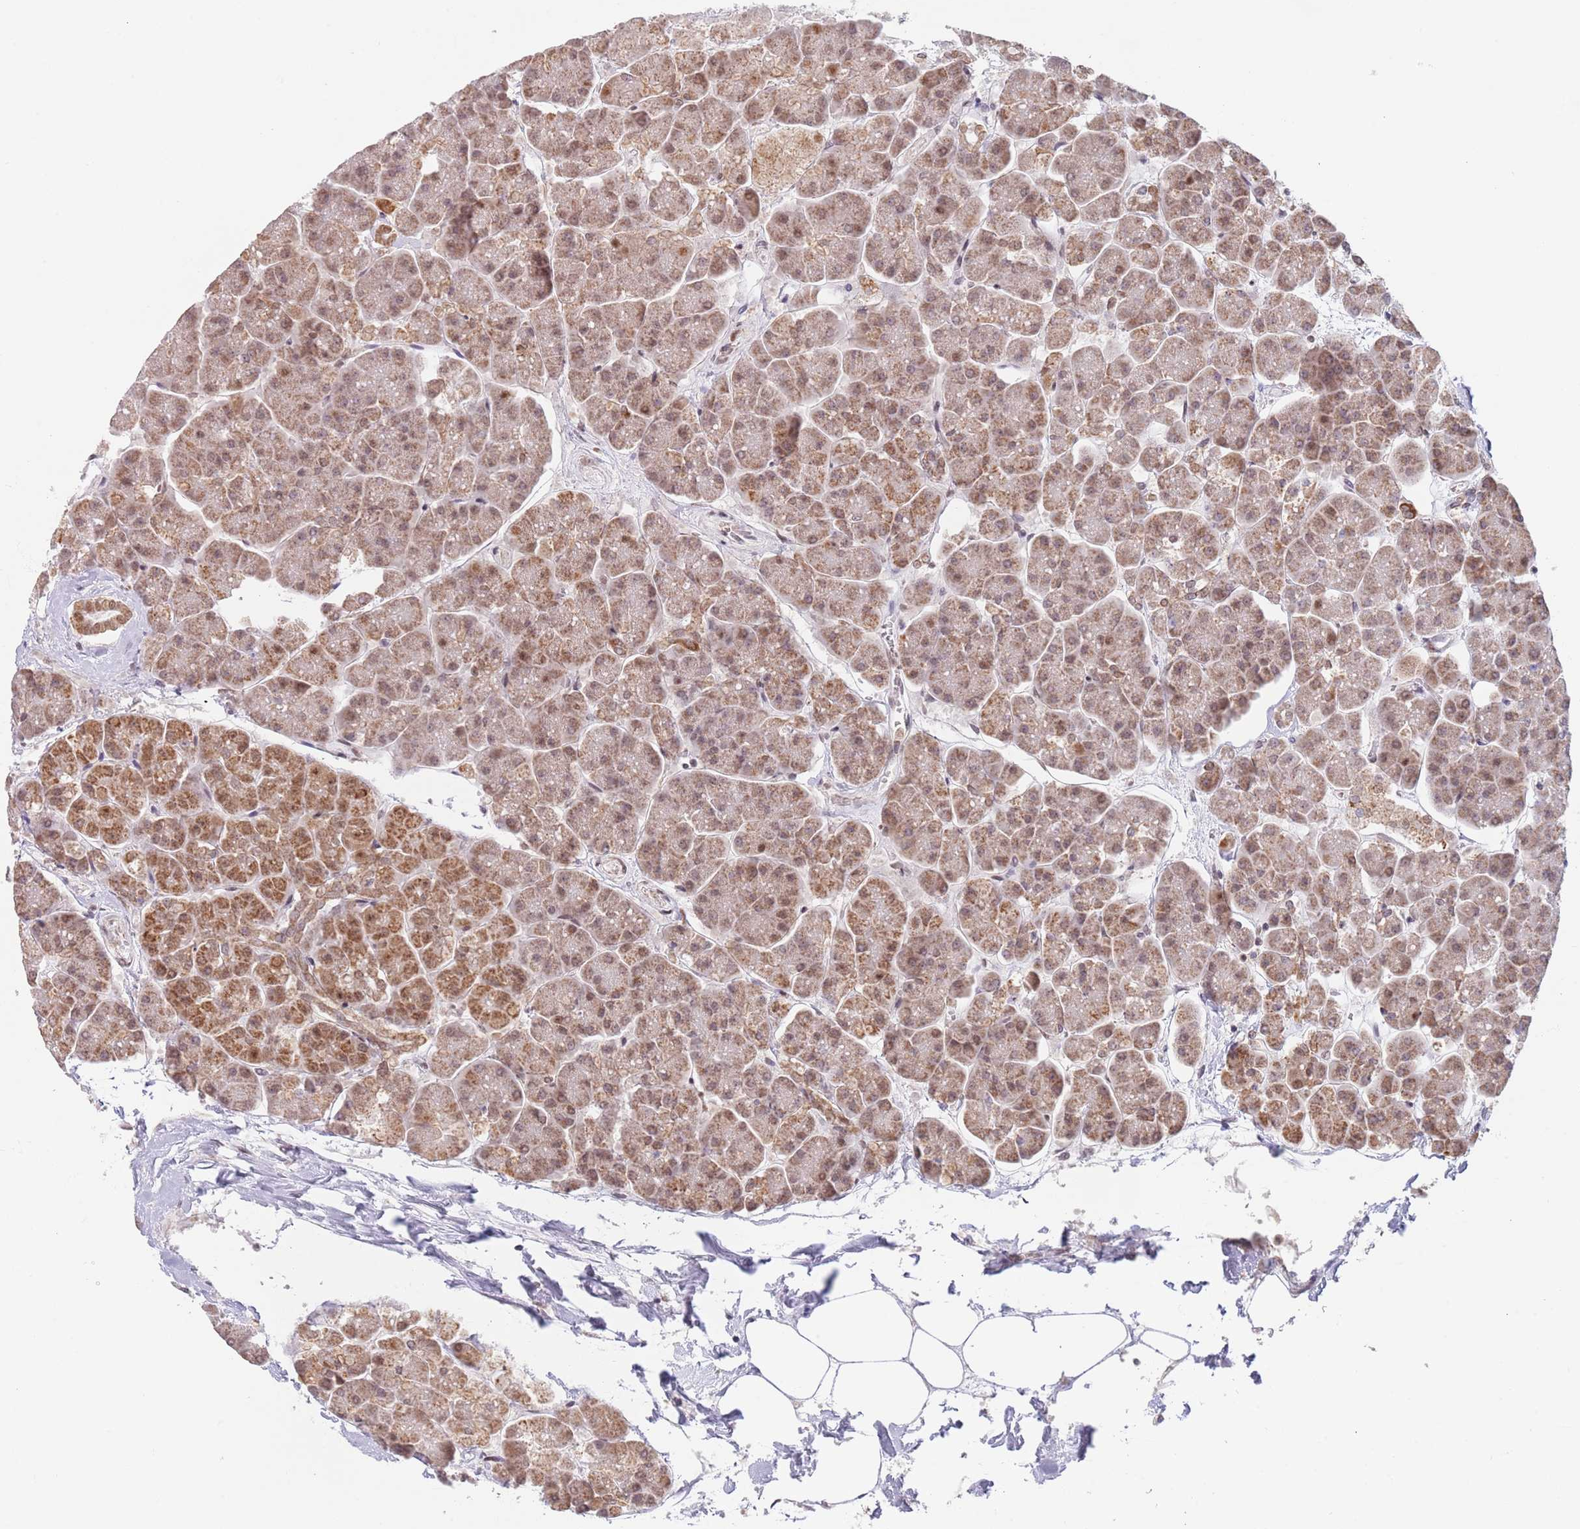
{"staining": {"intensity": "moderate", "quantity": ">75%", "location": "cytoplasmic/membranous,nuclear"}, "tissue": "pancreas", "cell_type": "Exocrine glandular cells", "image_type": "normal", "snomed": [{"axis": "morphology", "description": "Normal tissue, NOS"}, {"axis": "topography", "description": "Pancreas"}, {"axis": "topography", "description": "Peripheral nerve tissue"}], "caption": "Immunohistochemical staining of normal human pancreas shows medium levels of moderate cytoplasmic/membranous,nuclear expression in approximately >75% of exocrine glandular cells. (DAB = brown stain, brightfield microscopy at high magnification).", "gene": "TIMM13", "patient": {"sex": "male", "age": 54}}